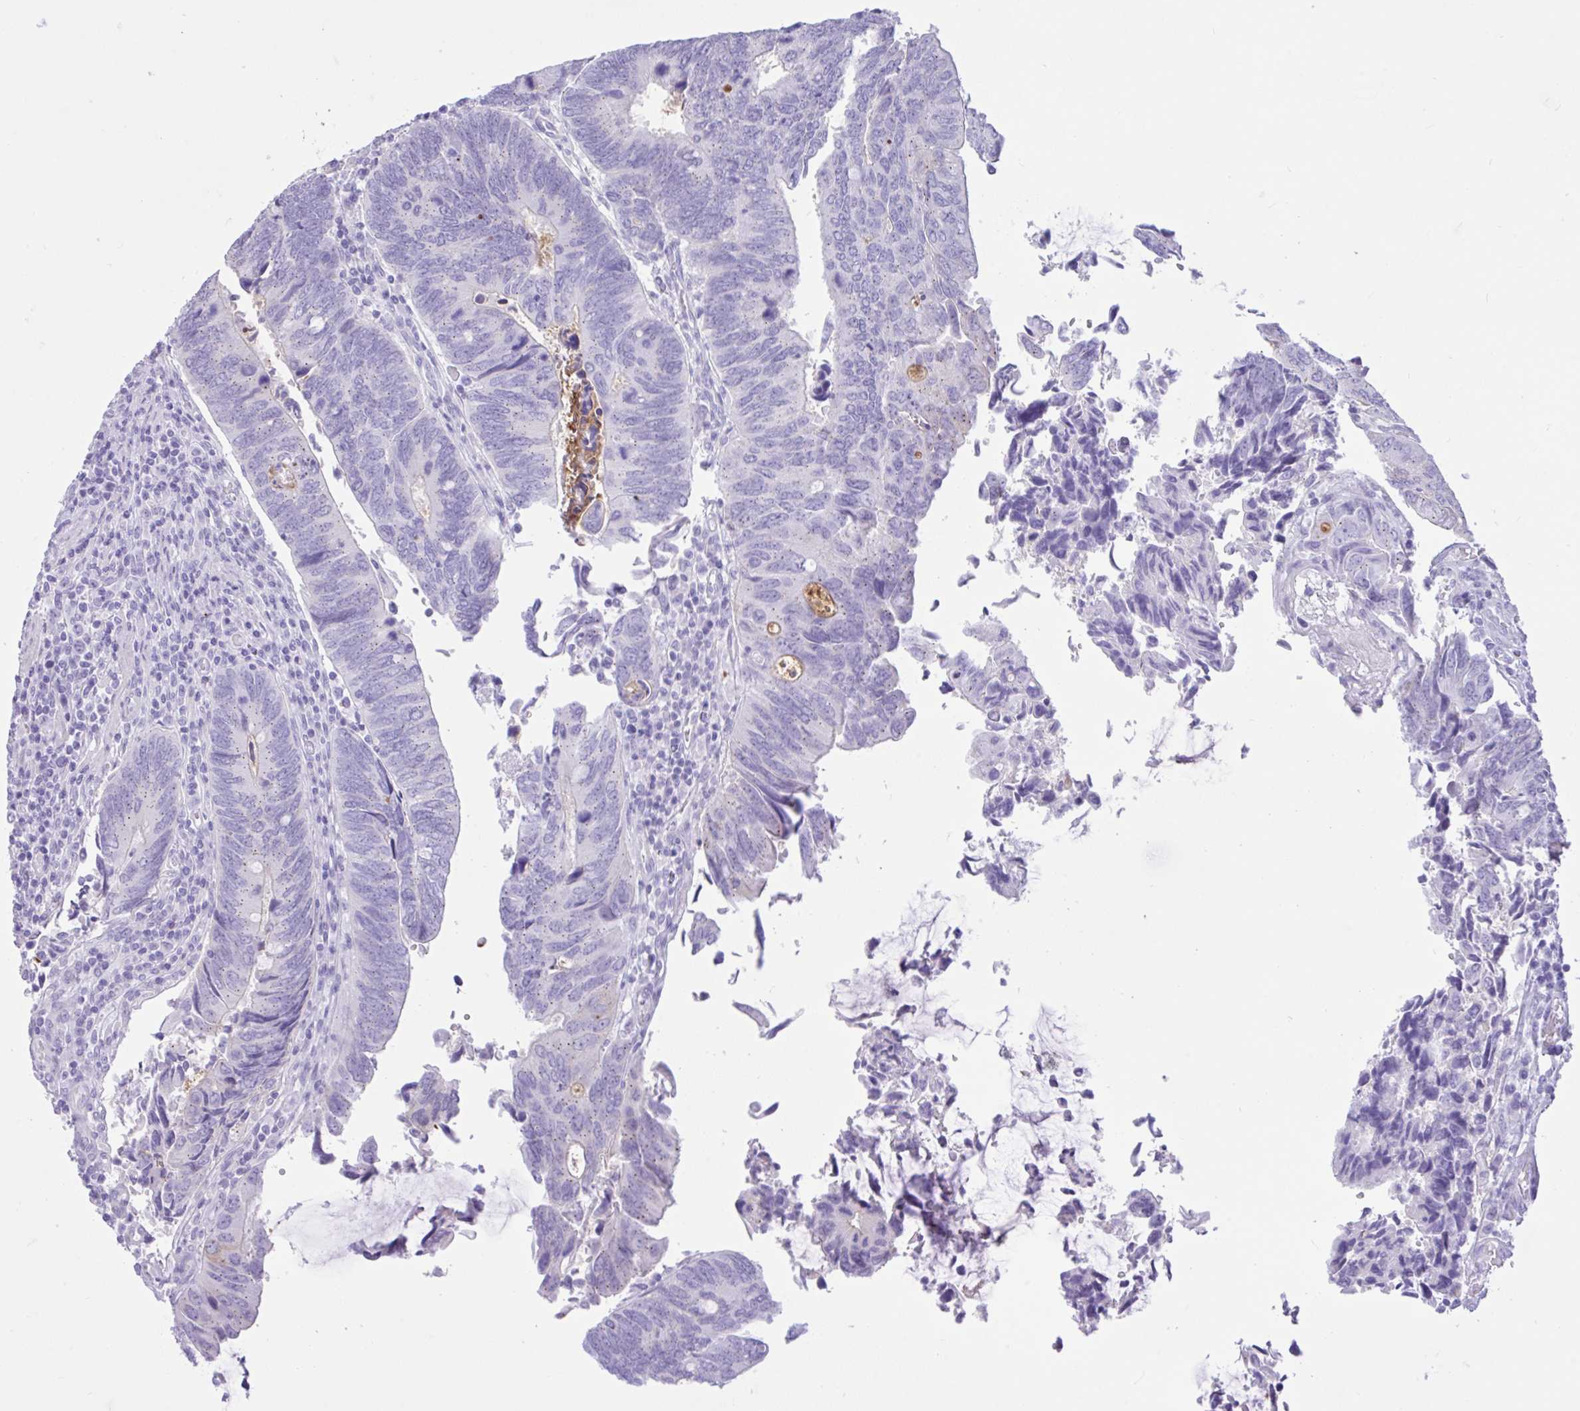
{"staining": {"intensity": "negative", "quantity": "none", "location": "none"}, "tissue": "colorectal cancer", "cell_type": "Tumor cells", "image_type": "cancer", "snomed": [{"axis": "morphology", "description": "Adenocarcinoma, NOS"}, {"axis": "topography", "description": "Colon"}], "caption": "There is no significant positivity in tumor cells of colorectal cancer (adenocarcinoma).", "gene": "REEP1", "patient": {"sex": "male", "age": 87}}